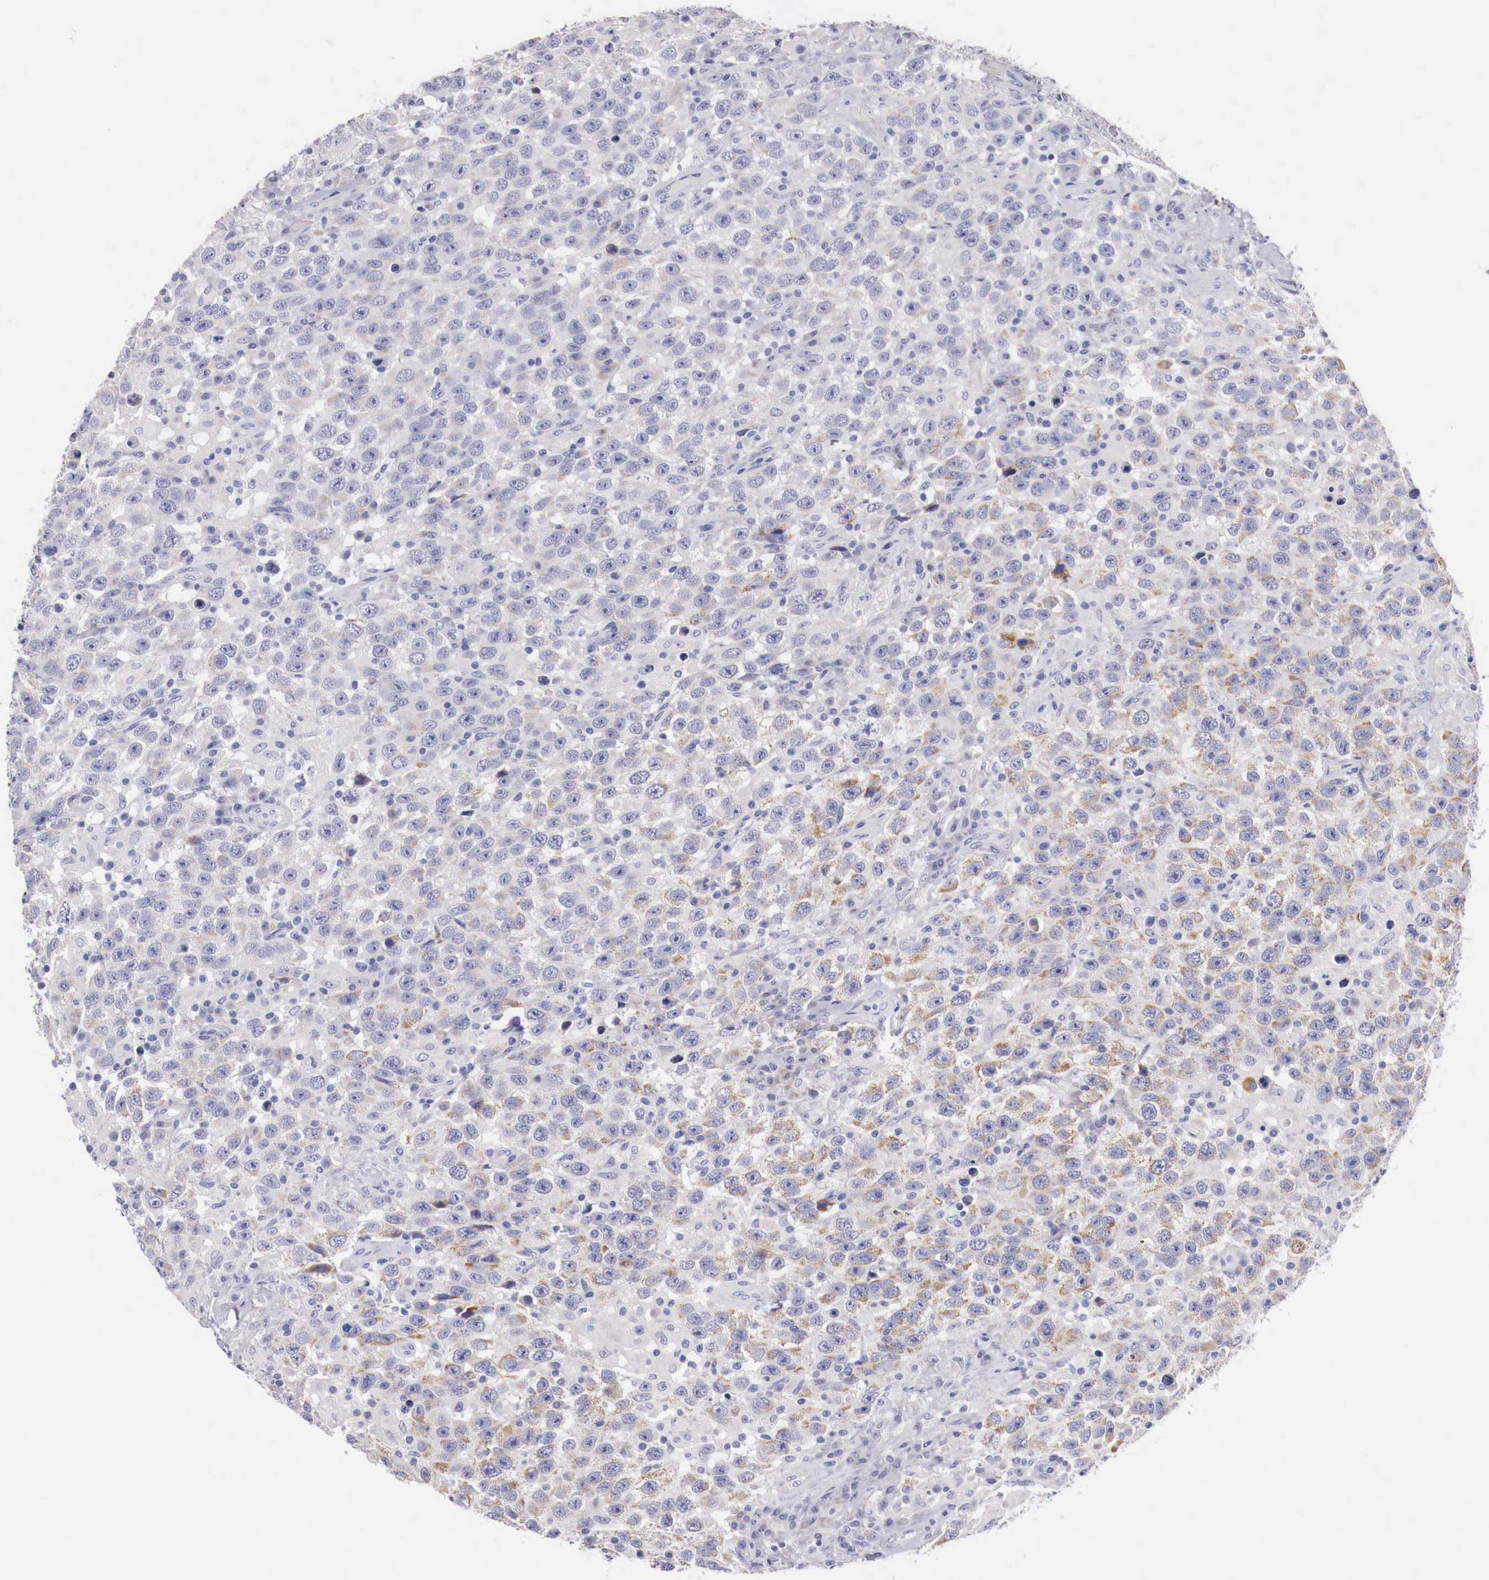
{"staining": {"intensity": "weak", "quantity": "25%-75%", "location": "cytoplasmic/membranous"}, "tissue": "testis cancer", "cell_type": "Tumor cells", "image_type": "cancer", "snomed": [{"axis": "morphology", "description": "Seminoma, NOS"}, {"axis": "topography", "description": "Testis"}], "caption": "Weak cytoplasmic/membranous positivity is identified in about 25%-75% of tumor cells in testis cancer.", "gene": "NREP", "patient": {"sex": "male", "age": 41}}